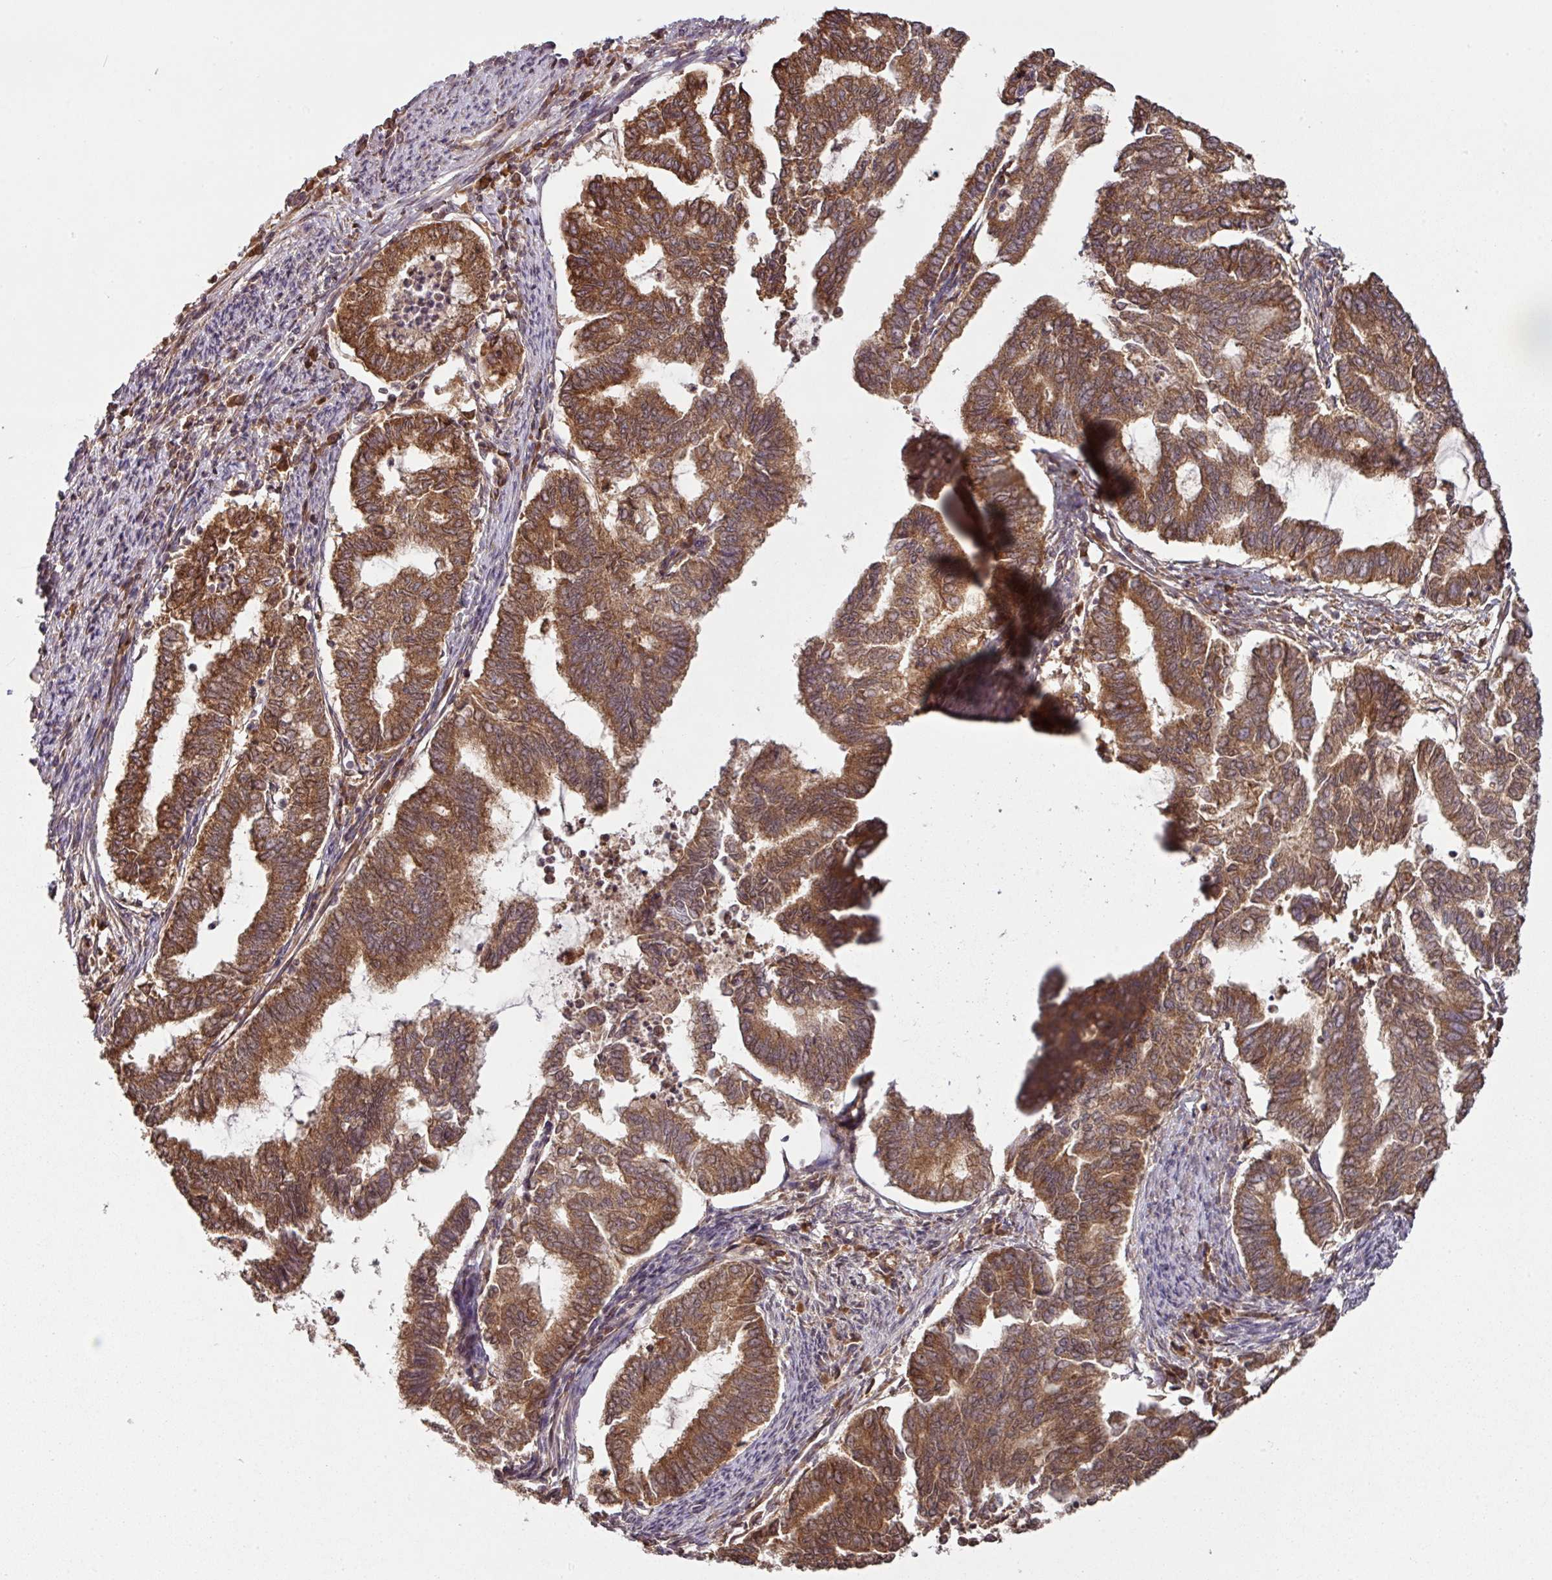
{"staining": {"intensity": "strong", "quantity": ">75%", "location": "cytoplasmic/membranous"}, "tissue": "endometrial cancer", "cell_type": "Tumor cells", "image_type": "cancer", "snomed": [{"axis": "morphology", "description": "Adenocarcinoma, NOS"}, {"axis": "topography", "description": "Endometrium"}], "caption": "This image reveals endometrial cancer (adenocarcinoma) stained with IHC to label a protein in brown. The cytoplasmic/membranous of tumor cells show strong positivity for the protein. Nuclei are counter-stained blue.", "gene": "MRRF", "patient": {"sex": "female", "age": 79}}